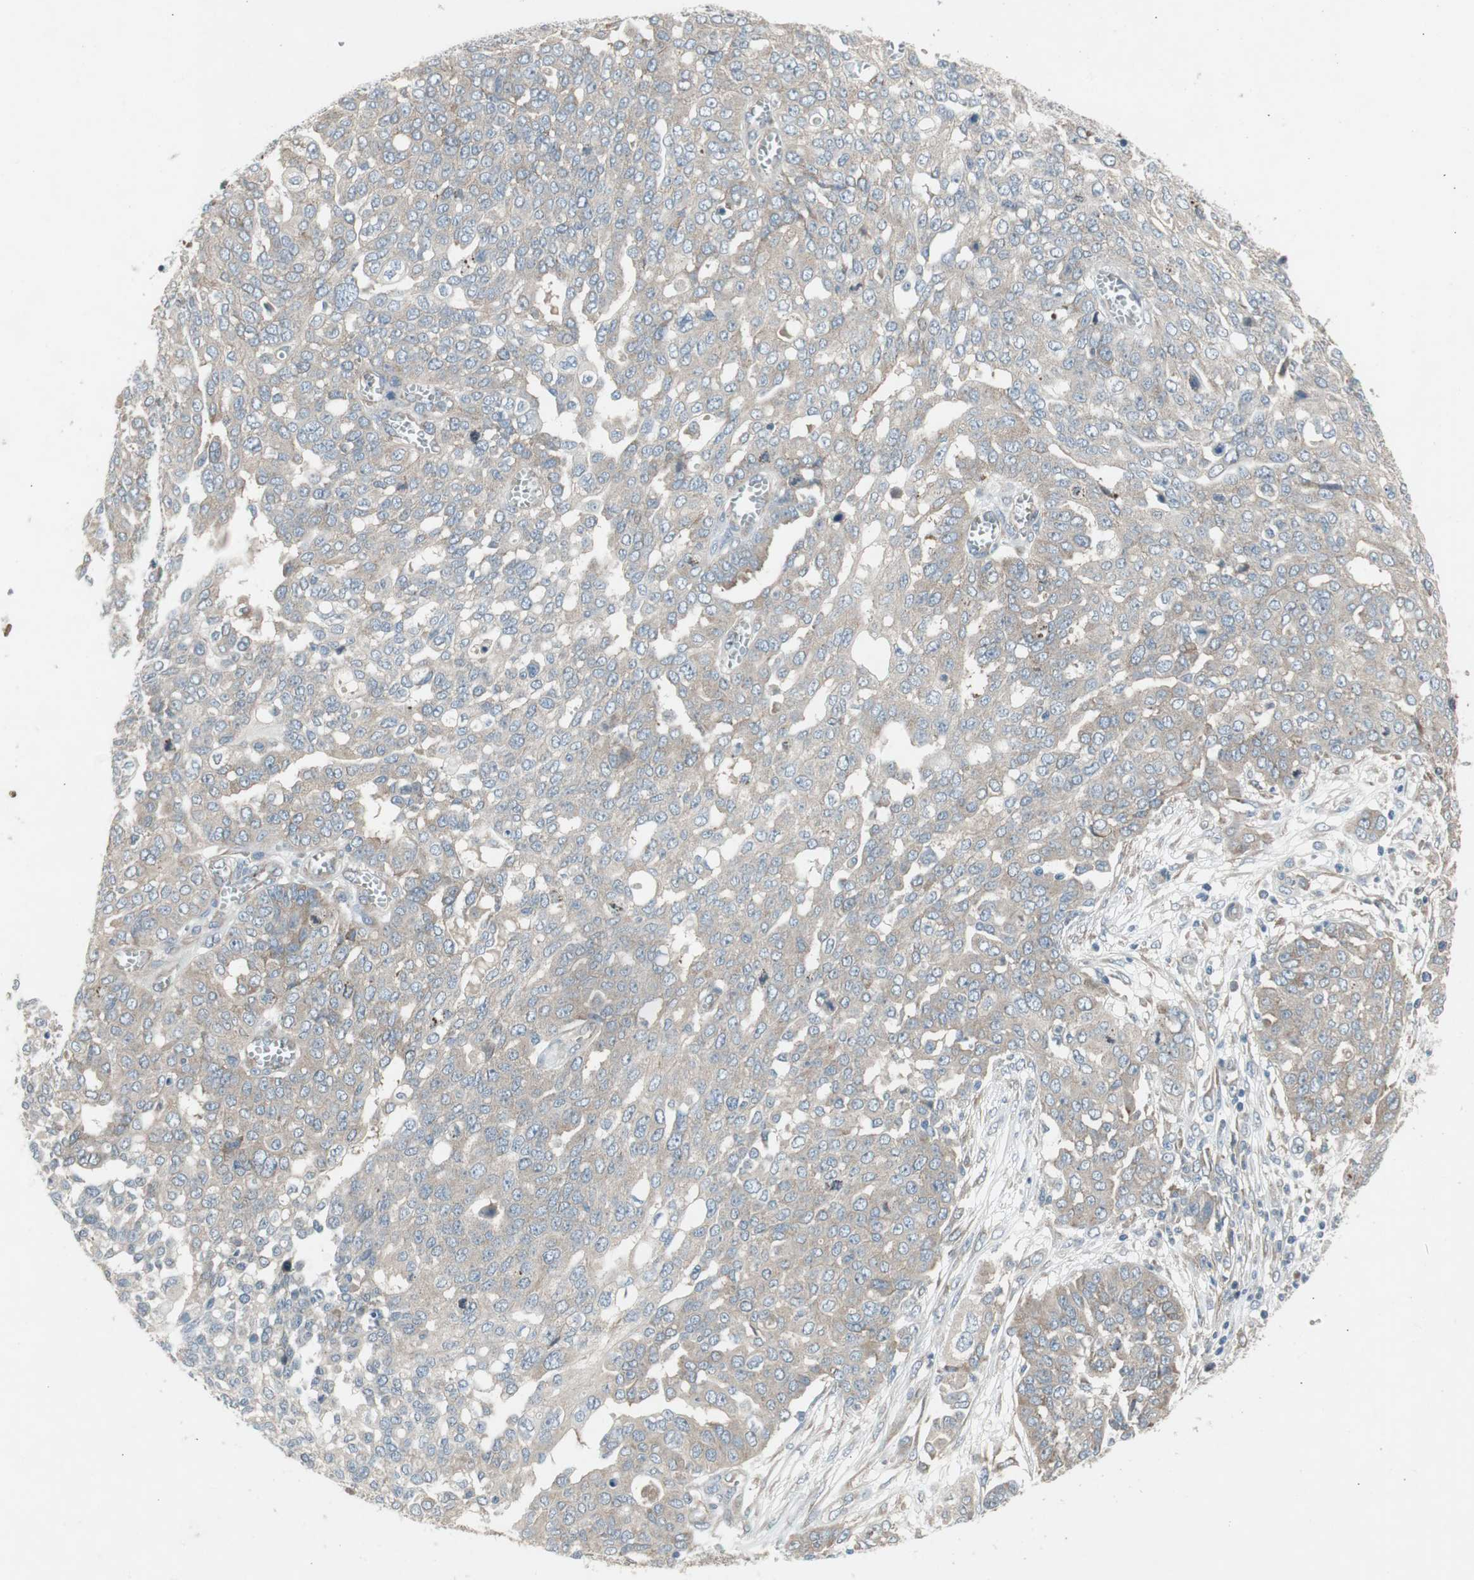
{"staining": {"intensity": "weak", "quantity": ">75%", "location": "cytoplasmic/membranous"}, "tissue": "ovarian cancer", "cell_type": "Tumor cells", "image_type": "cancer", "snomed": [{"axis": "morphology", "description": "Cystadenocarcinoma, serous, NOS"}, {"axis": "topography", "description": "Soft tissue"}, {"axis": "topography", "description": "Ovary"}], "caption": "Ovarian cancer (serous cystadenocarcinoma) stained with a protein marker shows weak staining in tumor cells.", "gene": "PANK2", "patient": {"sex": "female", "age": 57}}